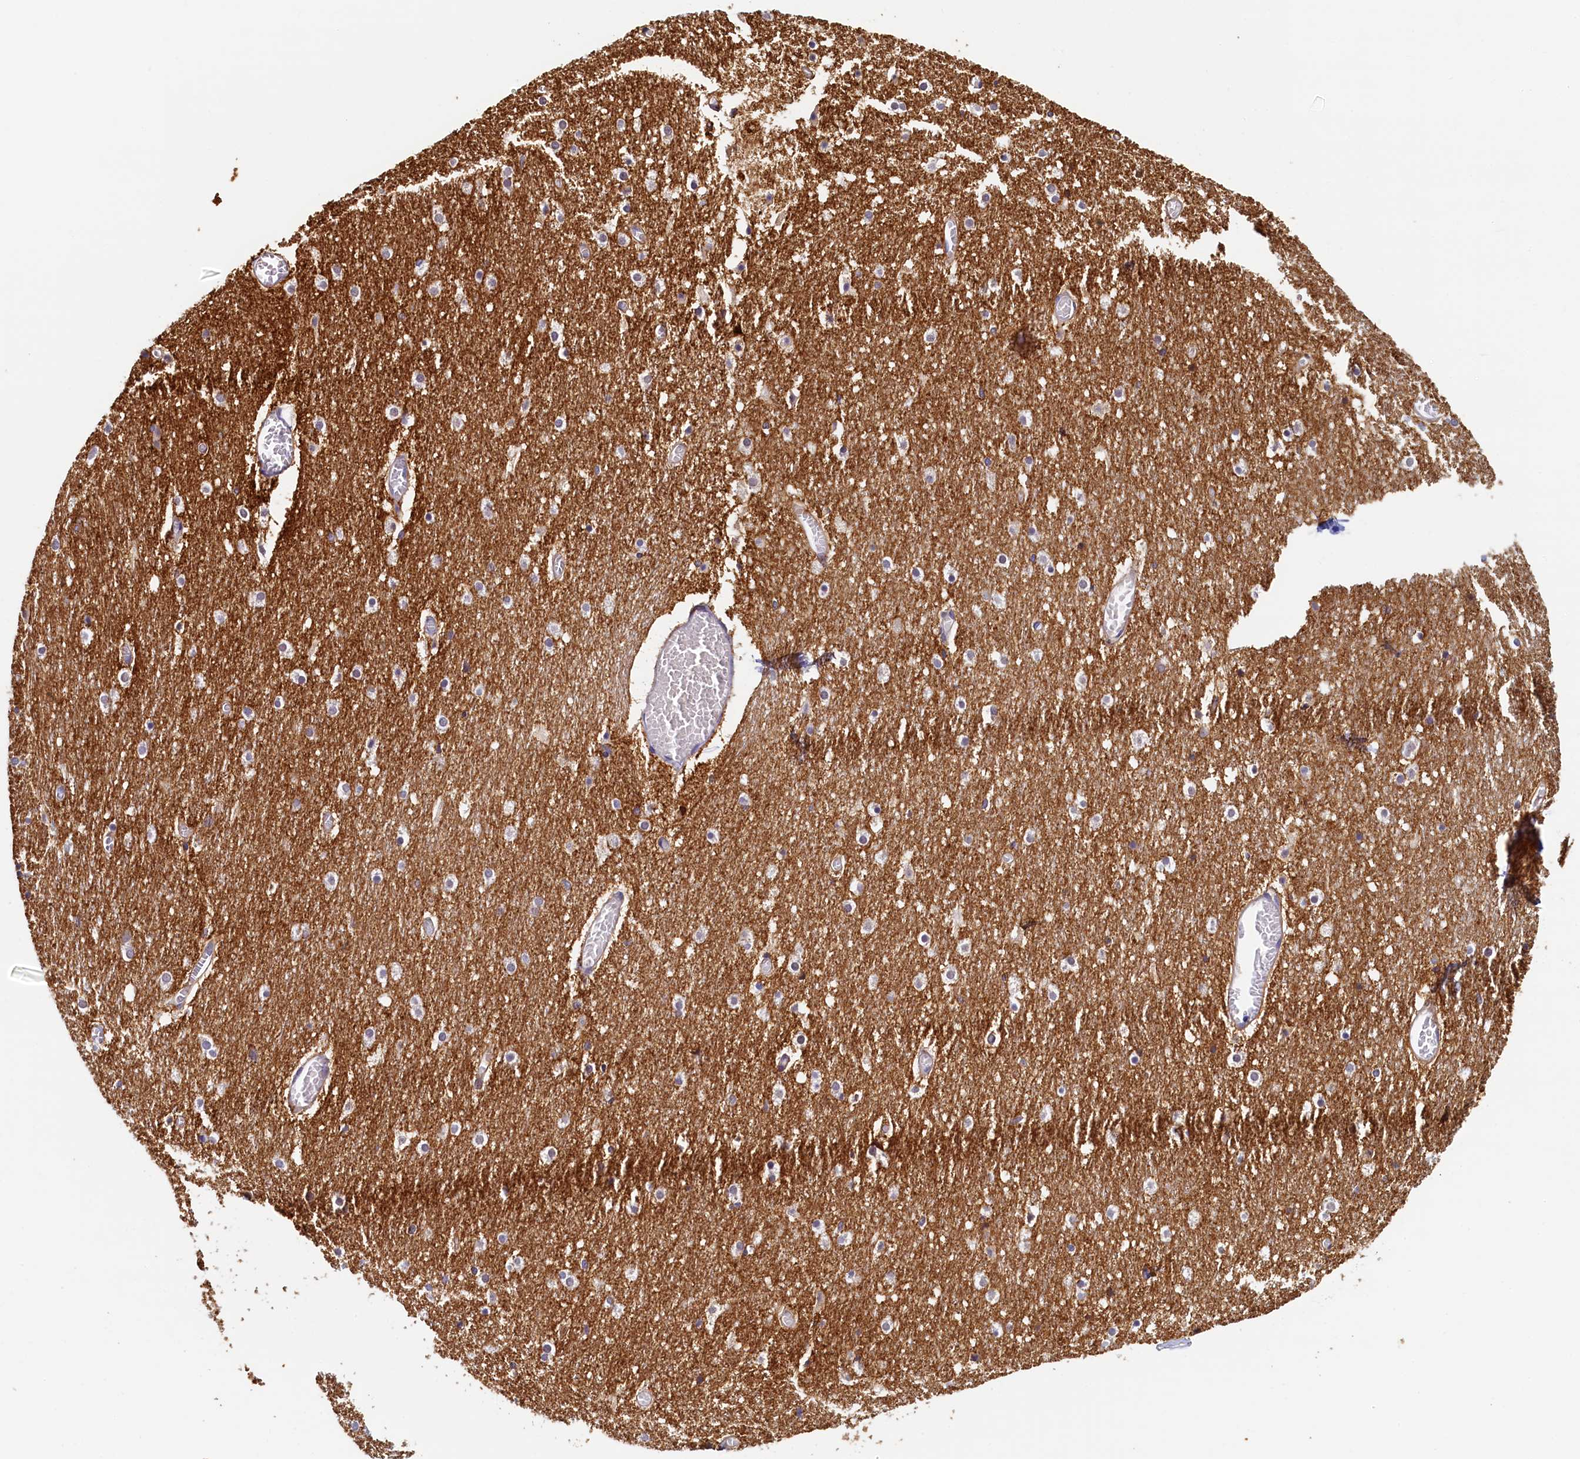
{"staining": {"intensity": "moderate", "quantity": "25%-75%", "location": "cytoplasmic/membranous"}, "tissue": "cerebellum", "cell_type": "Cells in granular layer", "image_type": "normal", "snomed": [{"axis": "morphology", "description": "Normal tissue, NOS"}, {"axis": "topography", "description": "Cerebellum"}], "caption": "Cerebellum stained with DAB (3,3'-diaminobenzidine) IHC exhibits medium levels of moderate cytoplasmic/membranous staining in approximately 25%-75% of cells in granular layer.", "gene": "DTD1", "patient": {"sex": "female", "age": 28}}